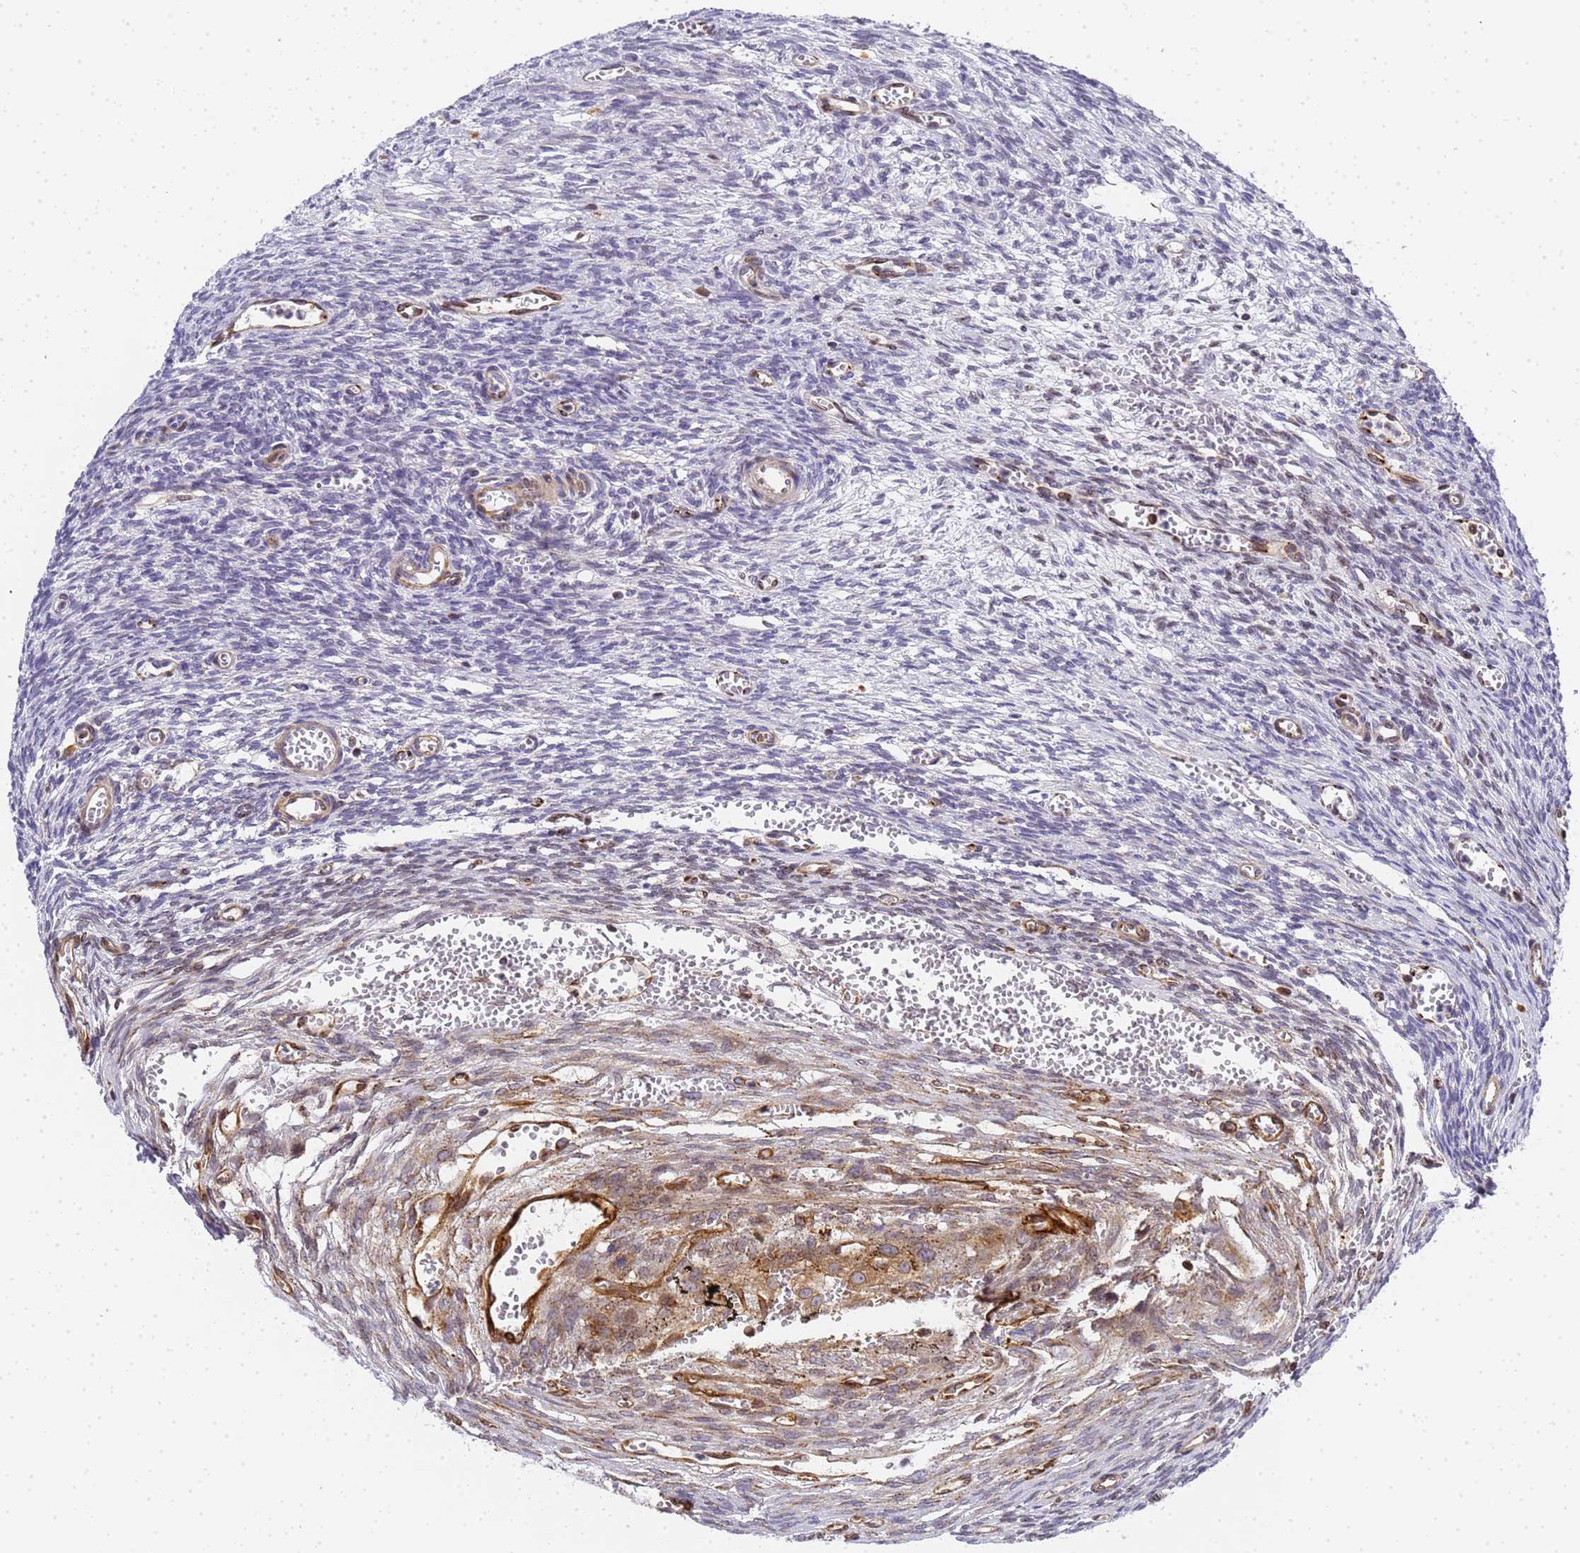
{"staining": {"intensity": "negative", "quantity": "none", "location": "none"}, "tissue": "ovary", "cell_type": "Ovarian stroma cells", "image_type": "normal", "snomed": [{"axis": "morphology", "description": "Normal tissue, NOS"}, {"axis": "topography", "description": "Ovary"}], "caption": "IHC of benign human ovary displays no positivity in ovarian stroma cells. The staining was performed using DAB (3,3'-diaminobenzidine) to visualize the protein expression in brown, while the nuclei were stained in blue with hematoxylin (Magnification: 20x).", "gene": "IGFBP7", "patient": {"sex": "female", "age": 39}}